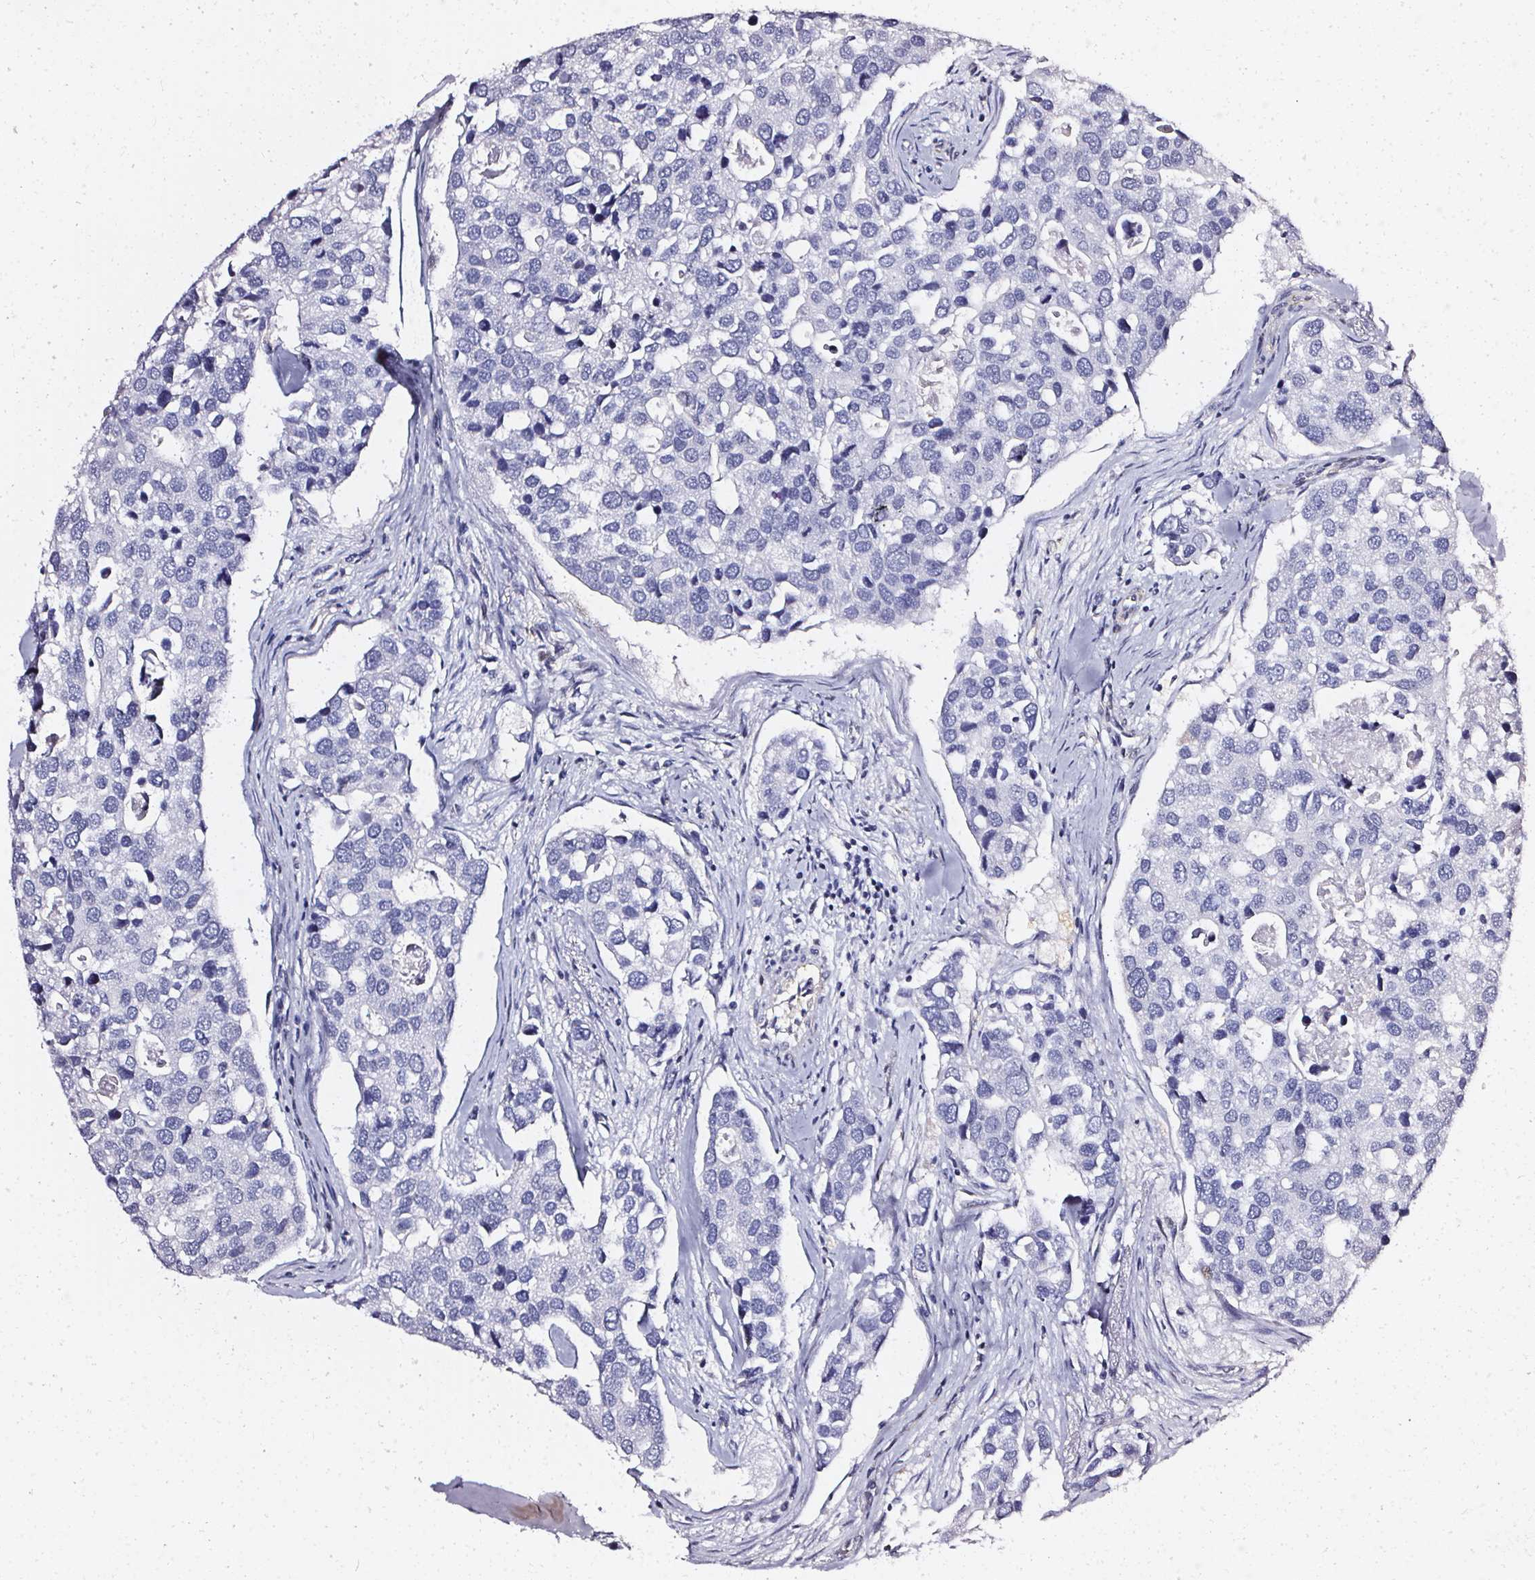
{"staining": {"intensity": "negative", "quantity": "none", "location": "none"}, "tissue": "breast cancer", "cell_type": "Tumor cells", "image_type": "cancer", "snomed": [{"axis": "morphology", "description": "Duct carcinoma"}, {"axis": "topography", "description": "Breast"}], "caption": "An IHC photomicrograph of intraductal carcinoma (breast) is shown. There is no staining in tumor cells of intraductal carcinoma (breast).", "gene": "GP6", "patient": {"sex": "female", "age": 83}}